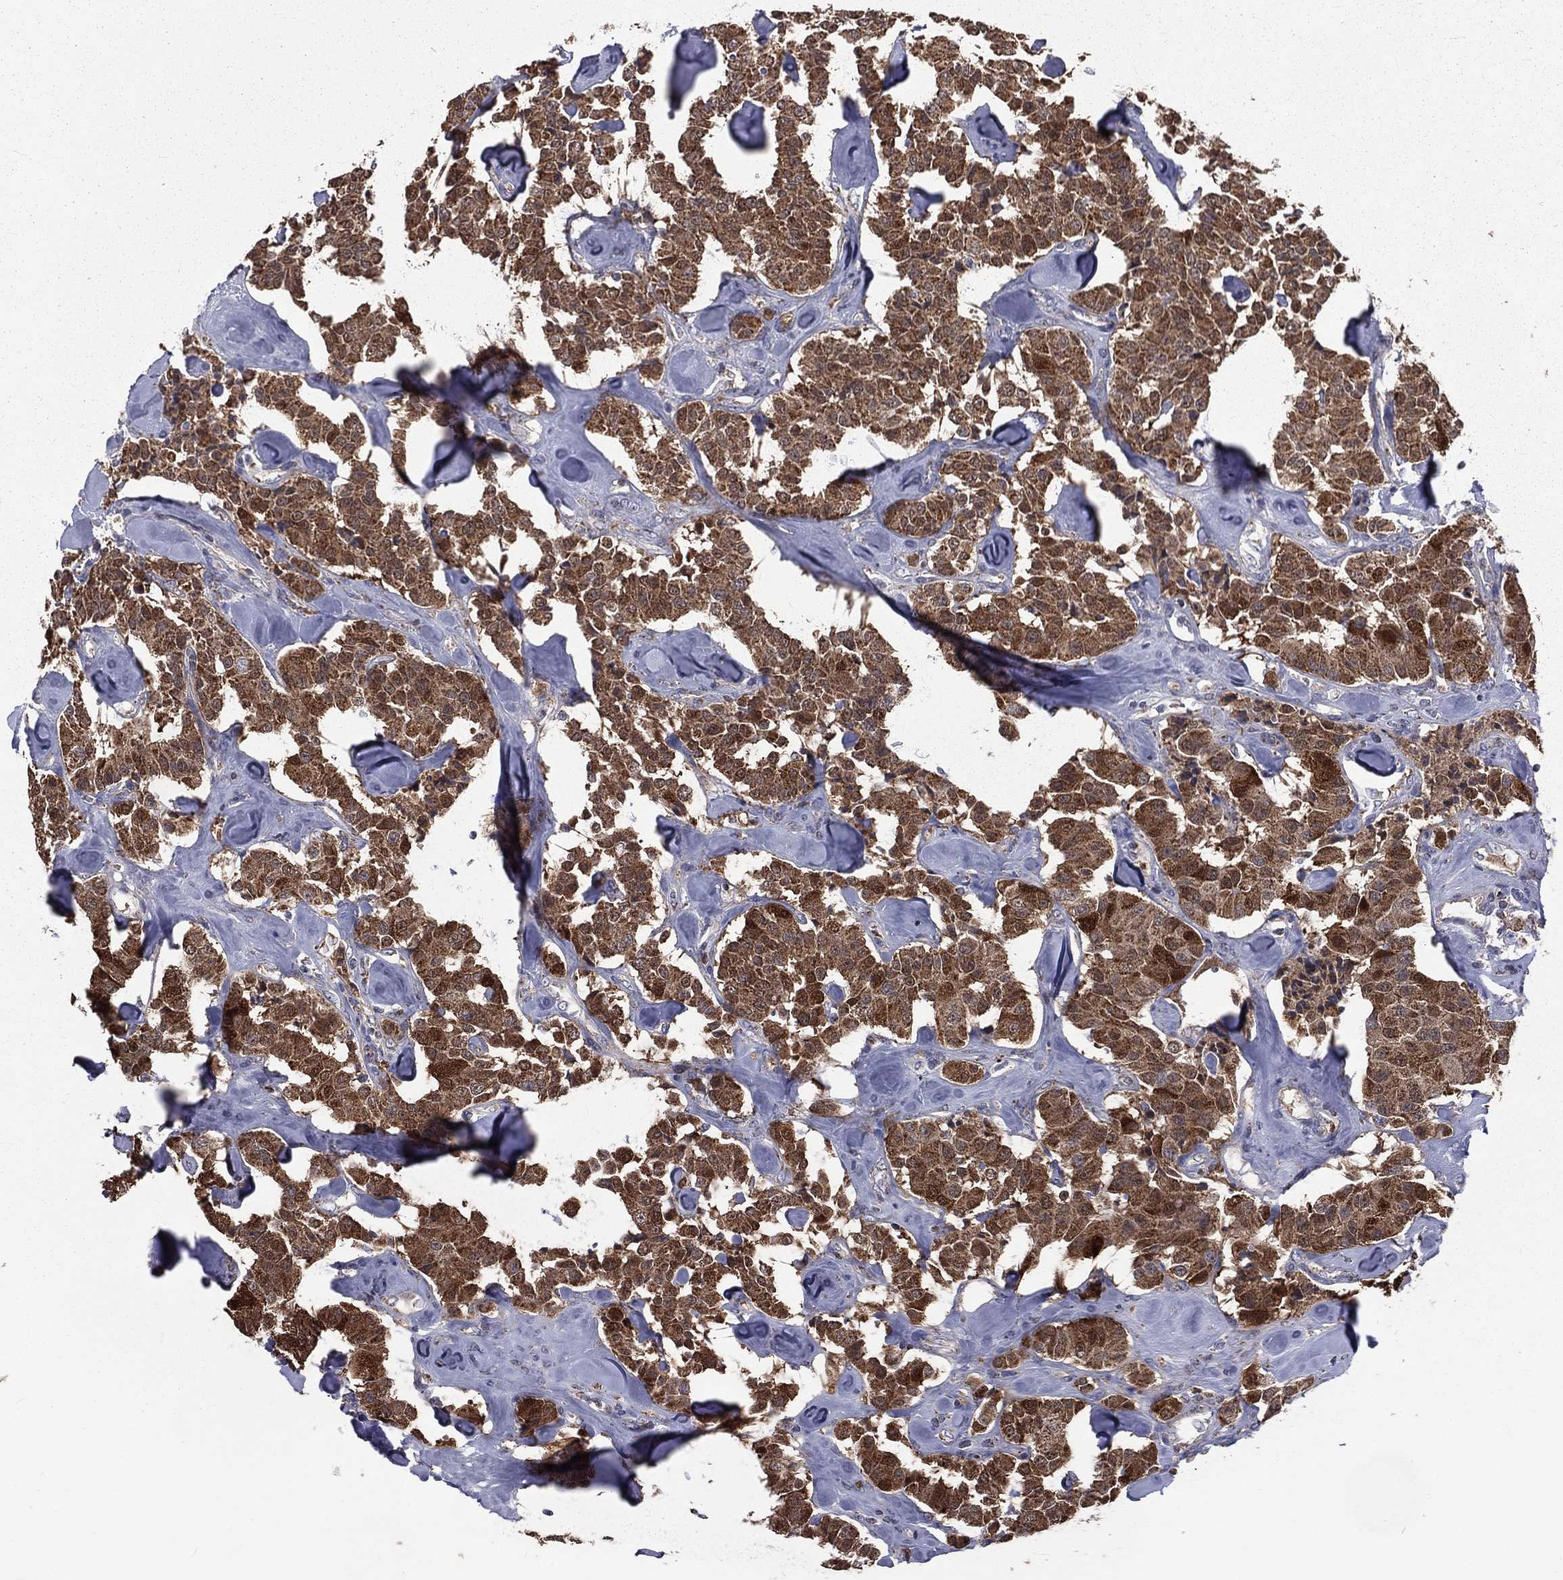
{"staining": {"intensity": "strong", "quantity": ">75%", "location": "cytoplasmic/membranous"}, "tissue": "carcinoid", "cell_type": "Tumor cells", "image_type": "cancer", "snomed": [{"axis": "morphology", "description": "Carcinoid, malignant, NOS"}, {"axis": "topography", "description": "Pancreas"}], "caption": "Protein expression by immunohistochemistry shows strong cytoplasmic/membranous positivity in about >75% of tumor cells in malignant carcinoid.", "gene": "GPD1", "patient": {"sex": "male", "age": 41}}